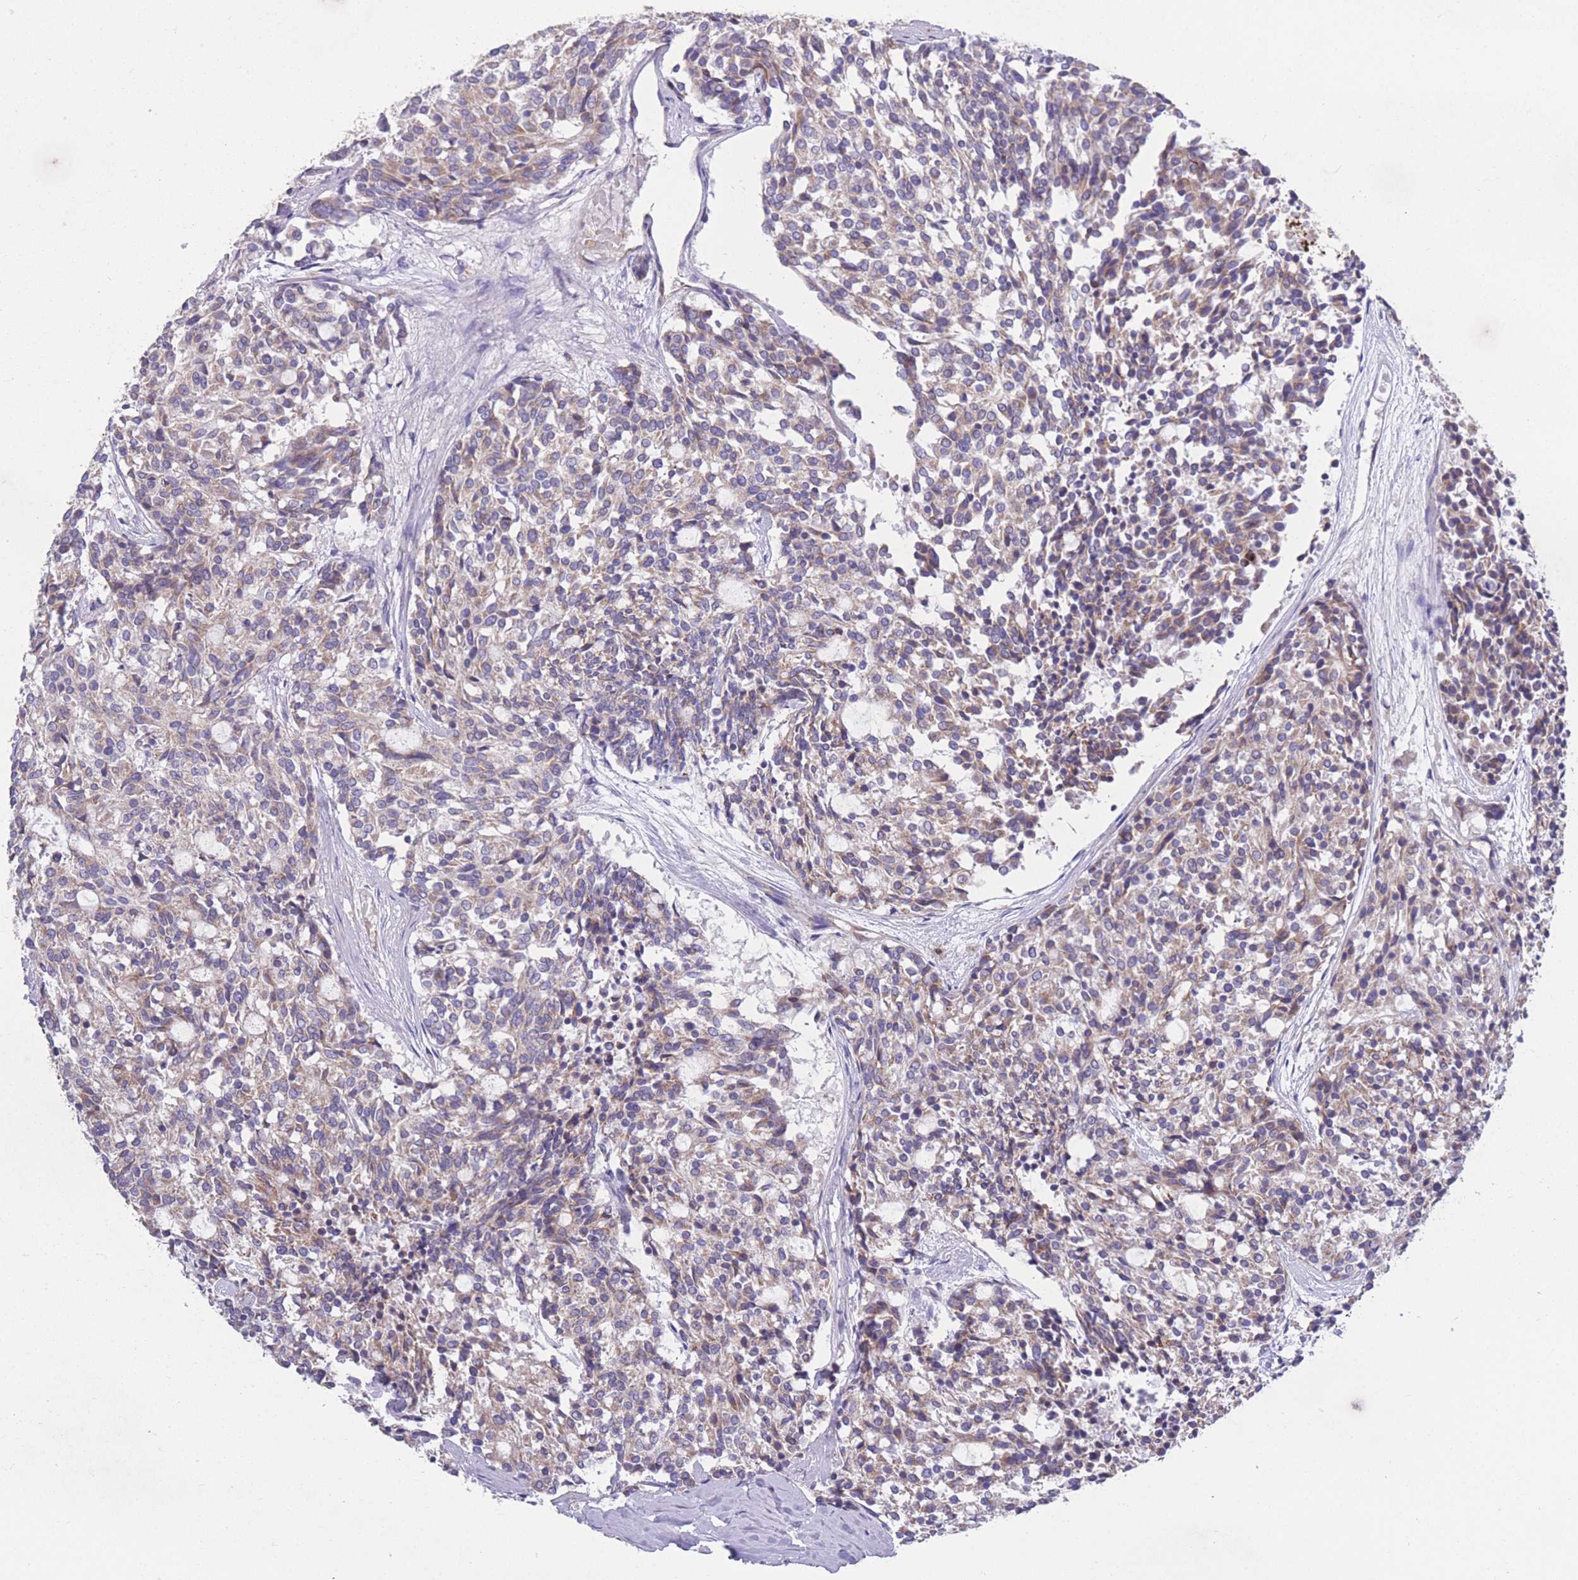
{"staining": {"intensity": "weak", "quantity": ">75%", "location": "cytoplasmic/membranous"}, "tissue": "carcinoid", "cell_type": "Tumor cells", "image_type": "cancer", "snomed": [{"axis": "morphology", "description": "Carcinoid, malignant, NOS"}, {"axis": "topography", "description": "Pancreas"}], "caption": "High-power microscopy captured an immunohistochemistry histopathology image of carcinoid, revealing weak cytoplasmic/membranous positivity in approximately >75% of tumor cells.", "gene": "STIM2", "patient": {"sex": "female", "age": 54}}